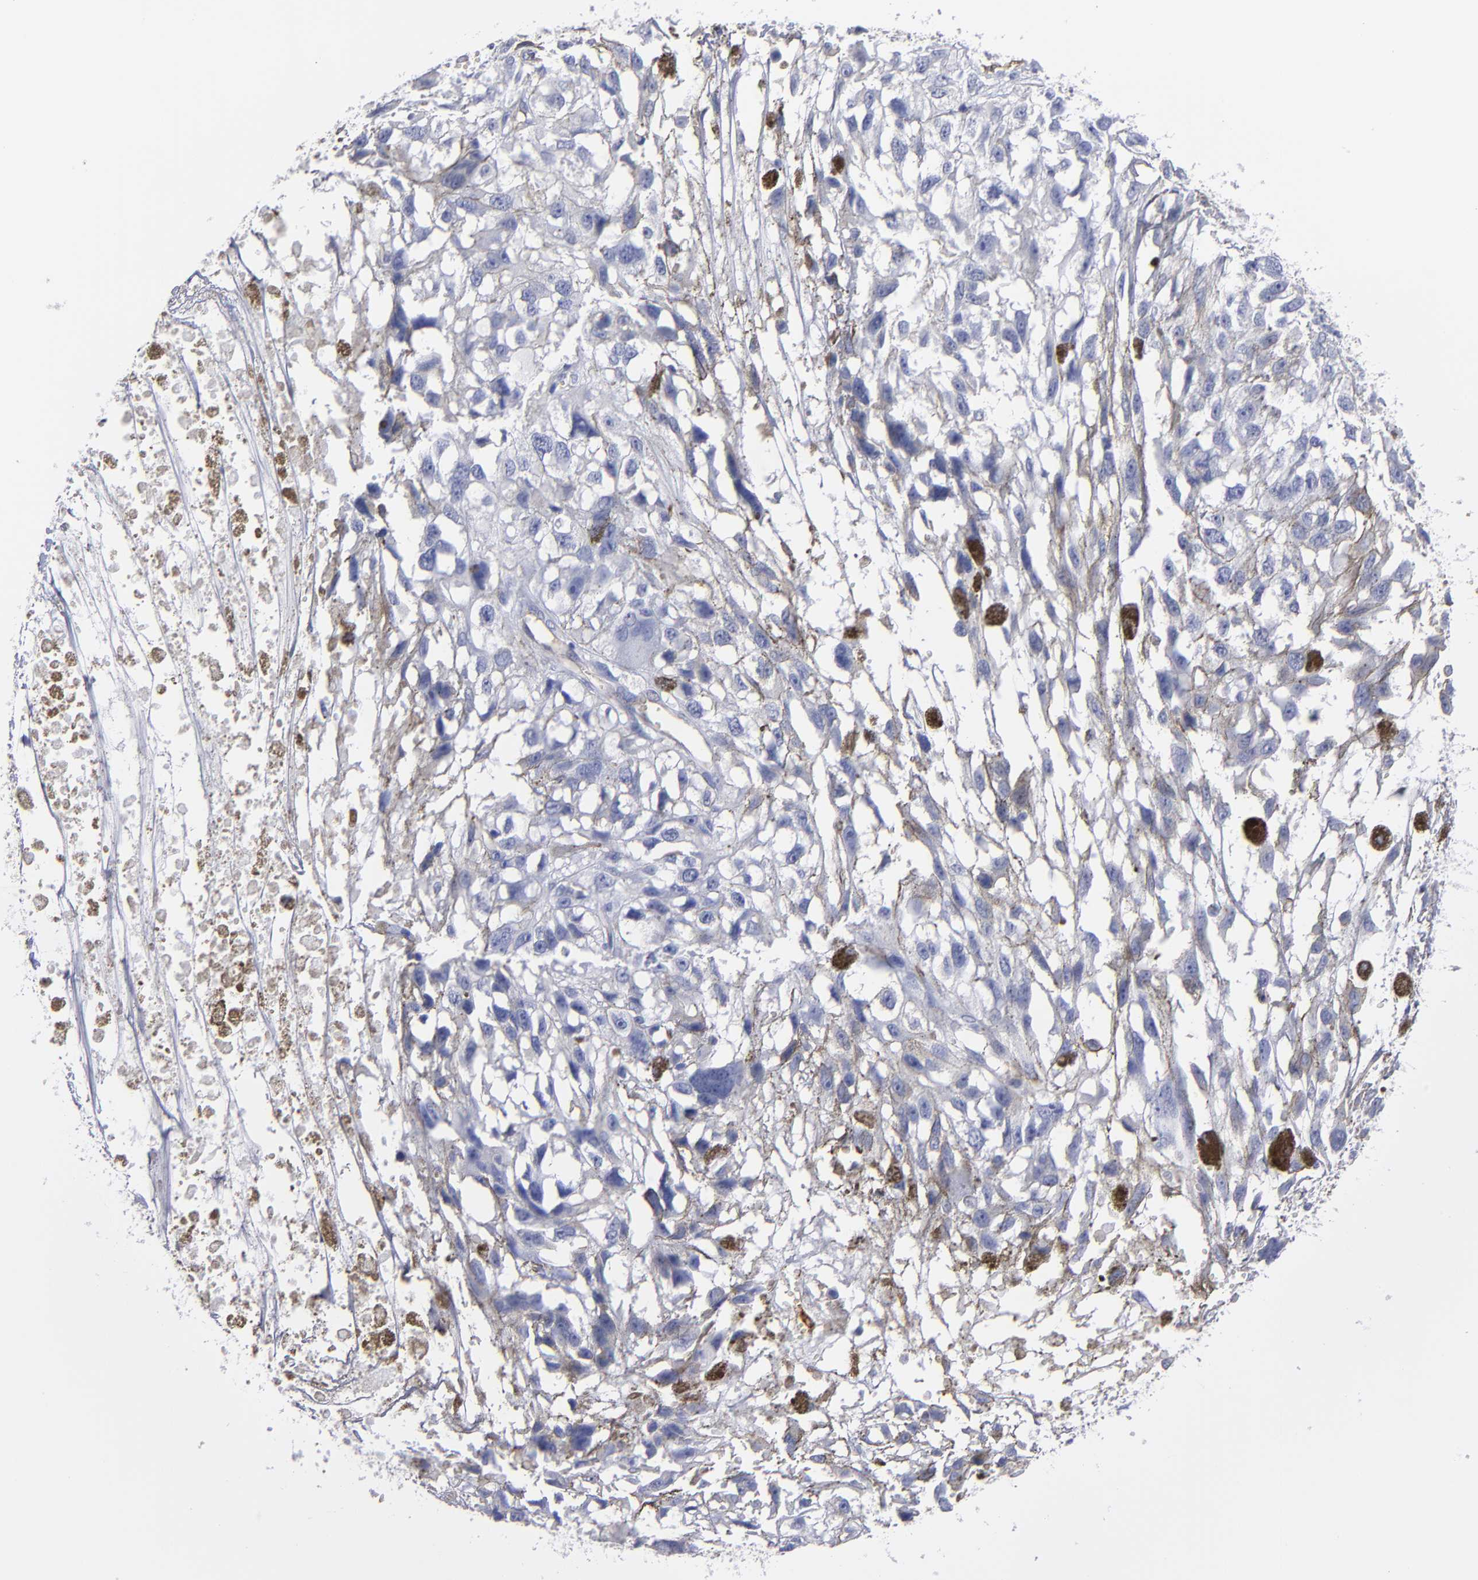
{"staining": {"intensity": "weak", "quantity": "<25%", "location": "cytoplasmic/membranous"}, "tissue": "melanoma", "cell_type": "Tumor cells", "image_type": "cancer", "snomed": [{"axis": "morphology", "description": "Malignant melanoma, Metastatic site"}, {"axis": "topography", "description": "Lymph node"}], "caption": "DAB immunohistochemical staining of melanoma reveals no significant positivity in tumor cells.", "gene": "TM4SF1", "patient": {"sex": "male", "age": 59}}